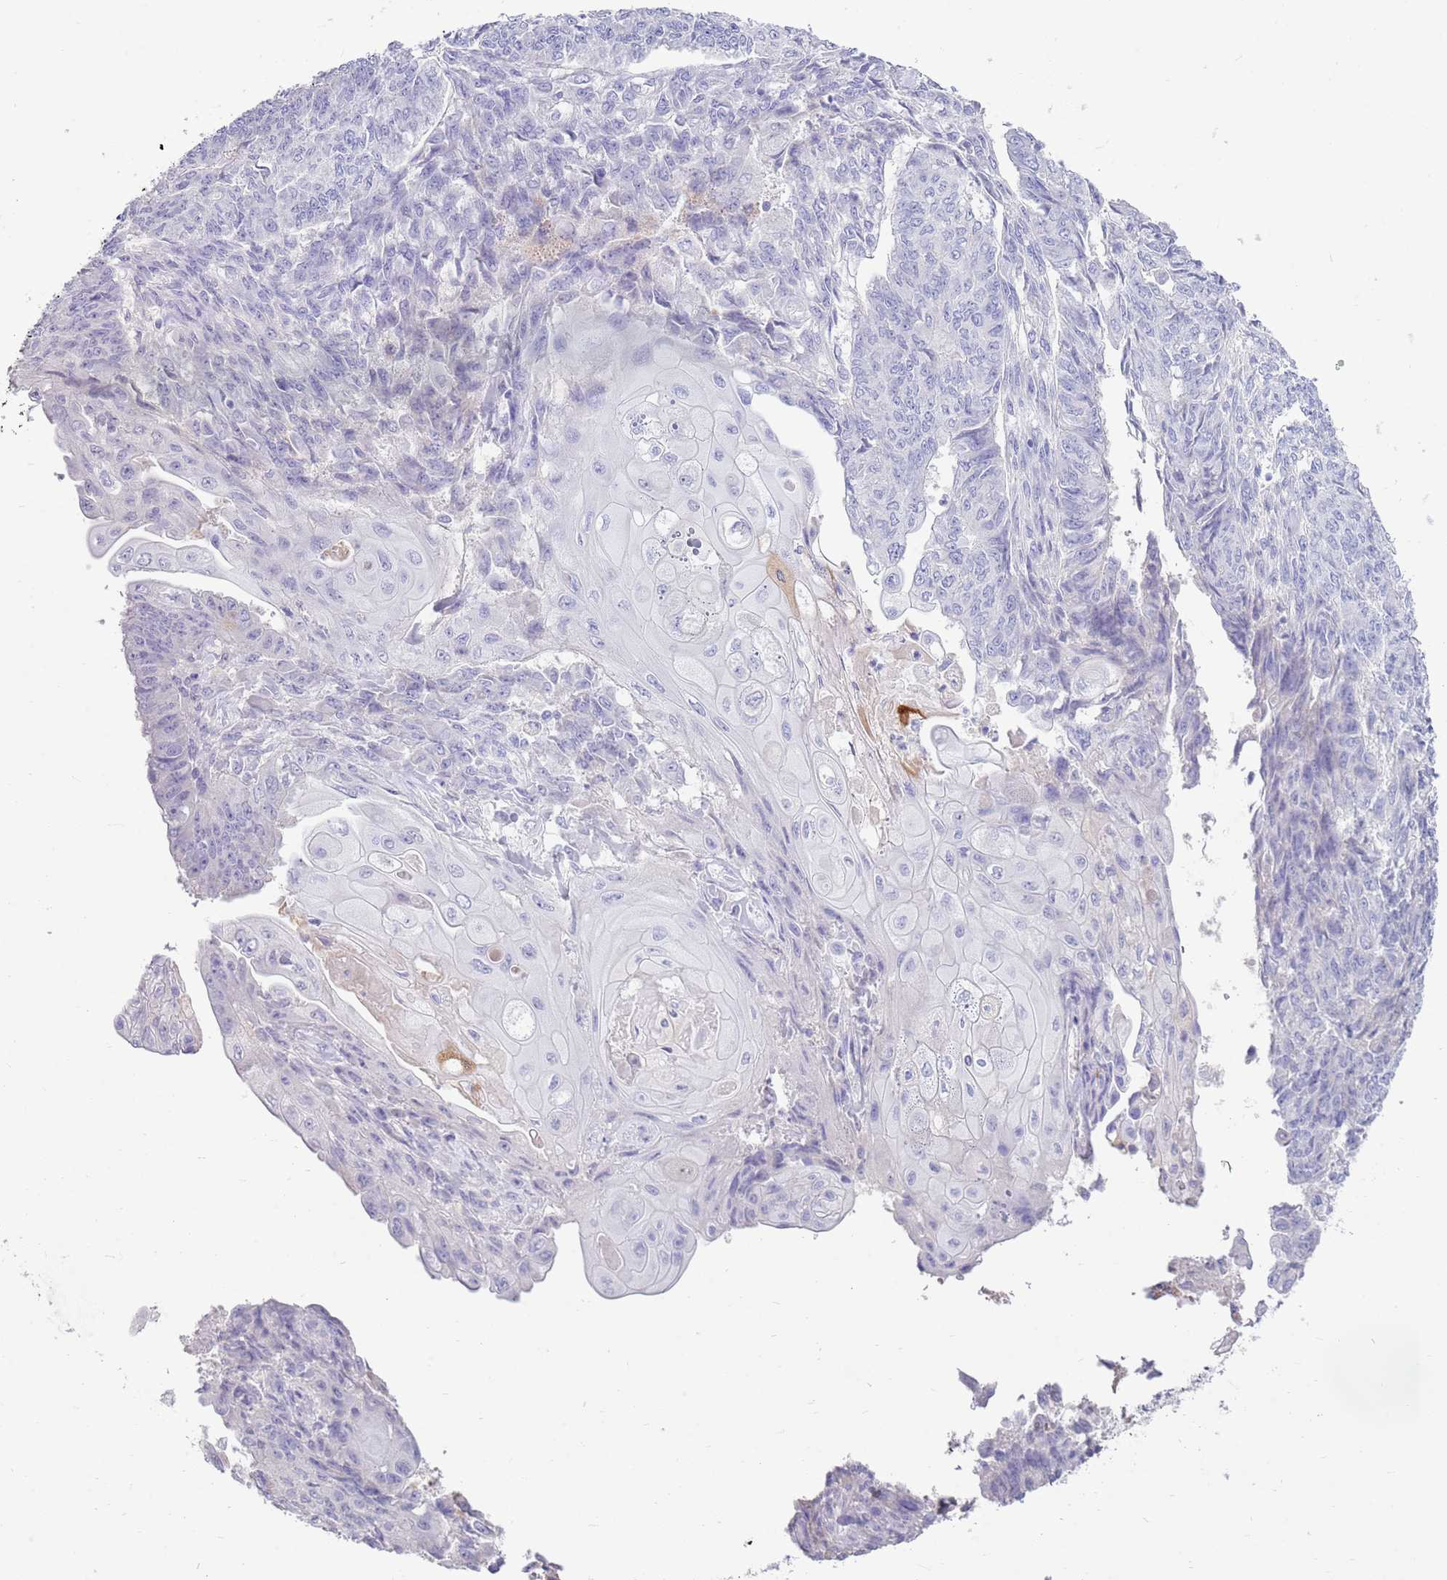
{"staining": {"intensity": "negative", "quantity": "none", "location": "none"}, "tissue": "endometrial cancer", "cell_type": "Tumor cells", "image_type": "cancer", "snomed": [{"axis": "morphology", "description": "Adenocarcinoma, NOS"}, {"axis": "topography", "description": "Endometrium"}], "caption": "An IHC photomicrograph of adenocarcinoma (endometrial) is shown. There is no staining in tumor cells of adenocarcinoma (endometrial).", "gene": "EVPLL", "patient": {"sex": "female", "age": 32}}